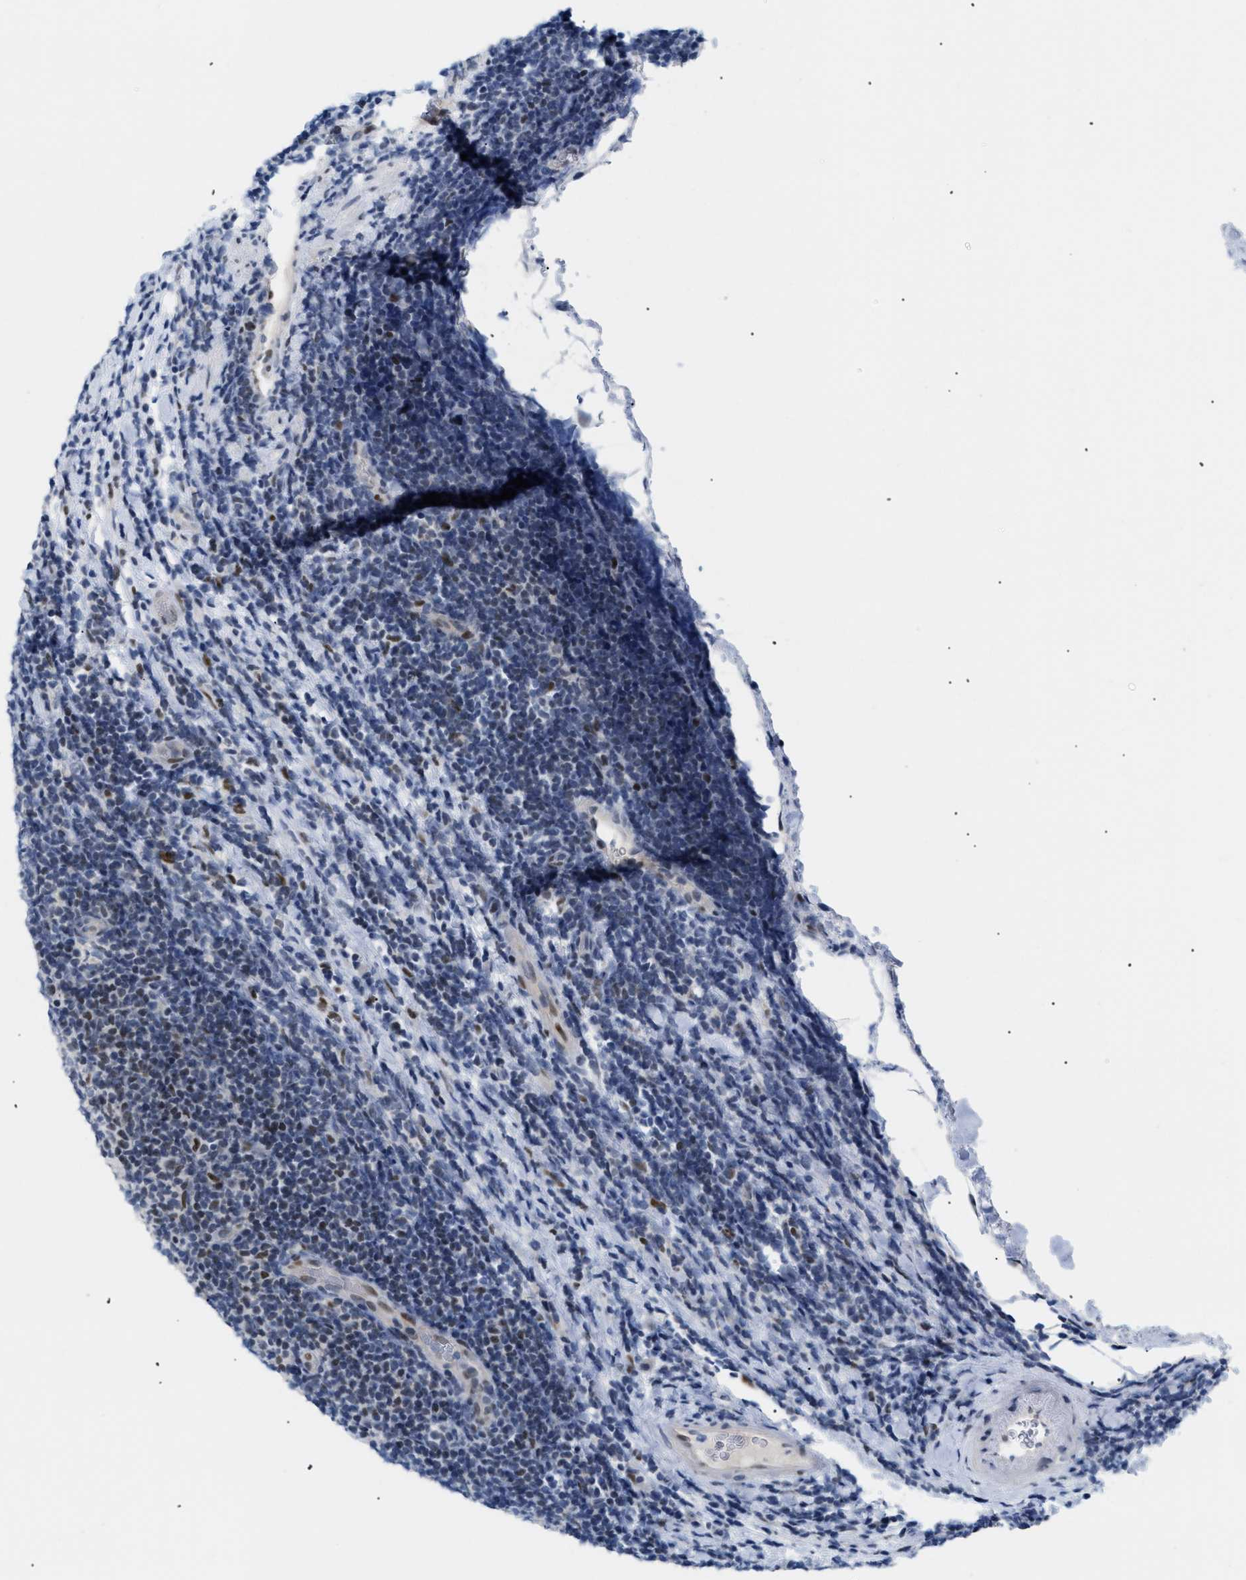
{"staining": {"intensity": "negative", "quantity": "none", "location": "none"}, "tissue": "lymphoma", "cell_type": "Tumor cells", "image_type": "cancer", "snomed": [{"axis": "morphology", "description": "Malignant lymphoma, non-Hodgkin's type, Low grade"}, {"axis": "topography", "description": "Lymph node"}], "caption": "Tumor cells are negative for protein expression in human lymphoma.", "gene": "MED1", "patient": {"sex": "male", "age": 83}}